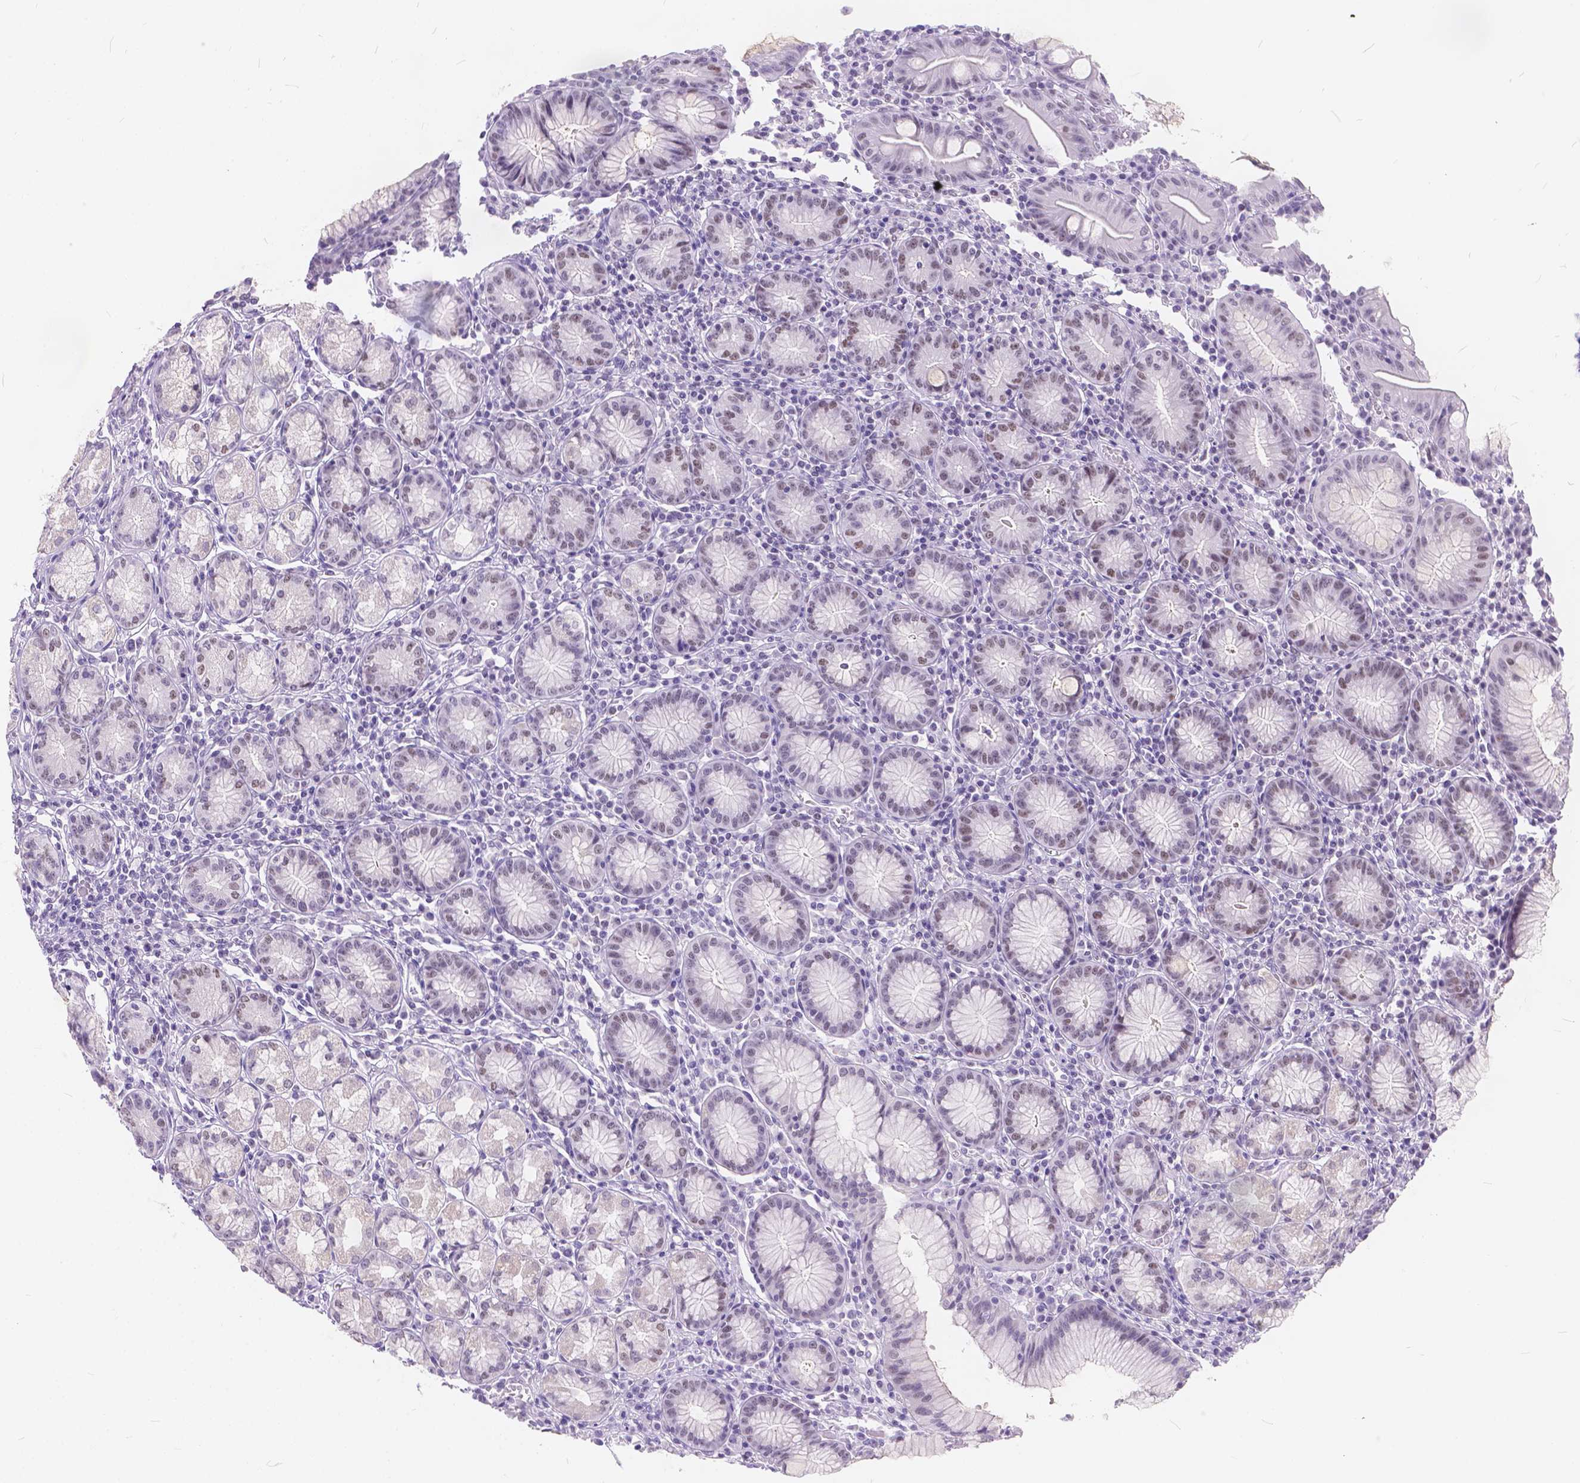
{"staining": {"intensity": "weak", "quantity": "25%-75%", "location": "nuclear"}, "tissue": "stomach", "cell_type": "Glandular cells", "image_type": "normal", "snomed": [{"axis": "morphology", "description": "Normal tissue, NOS"}, {"axis": "topography", "description": "Stomach"}], "caption": "Protein staining of normal stomach displays weak nuclear staining in approximately 25%-75% of glandular cells. Nuclei are stained in blue.", "gene": "FAM53A", "patient": {"sex": "male", "age": 55}}